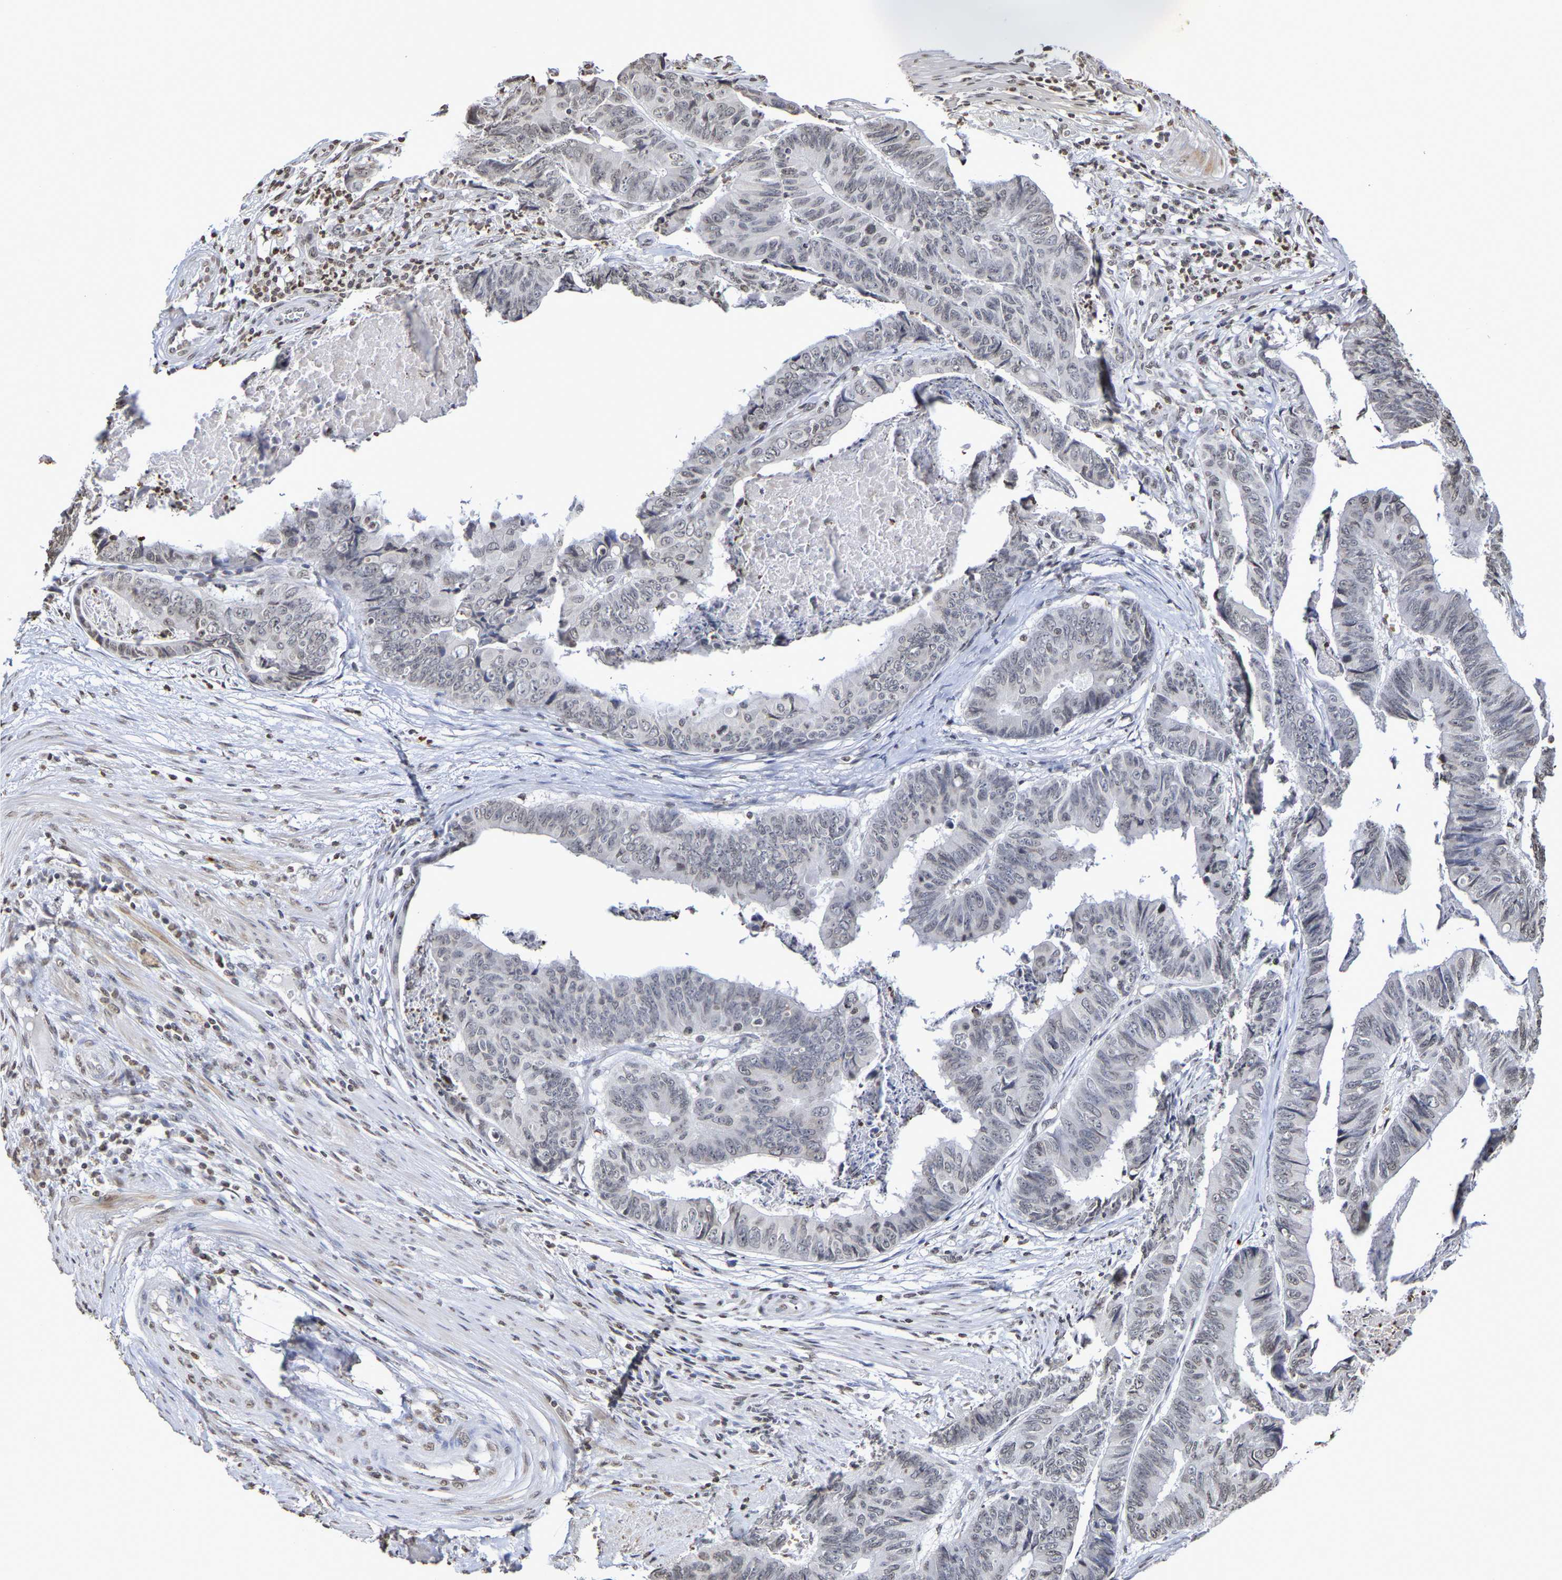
{"staining": {"intensity": "negative", "quantity": "none", "location": "none"}, "tissue": "stomach cancer", "cell_type": "Tumor cells", "image_type": "cancer", "snomed": [{"axis": "morphology", "description": "Adenocarcinoma, NOS"}, {"axis": "topography", "description": "Stomach, lower"}], "caption": "High power microscopy image of an immunohistochemistry (IHC) micrograph of stomach cancer, revealing no significant positivity in tumor cells.", "gene": "ATF4", "patient": {"sex": "male", "age": 77}}